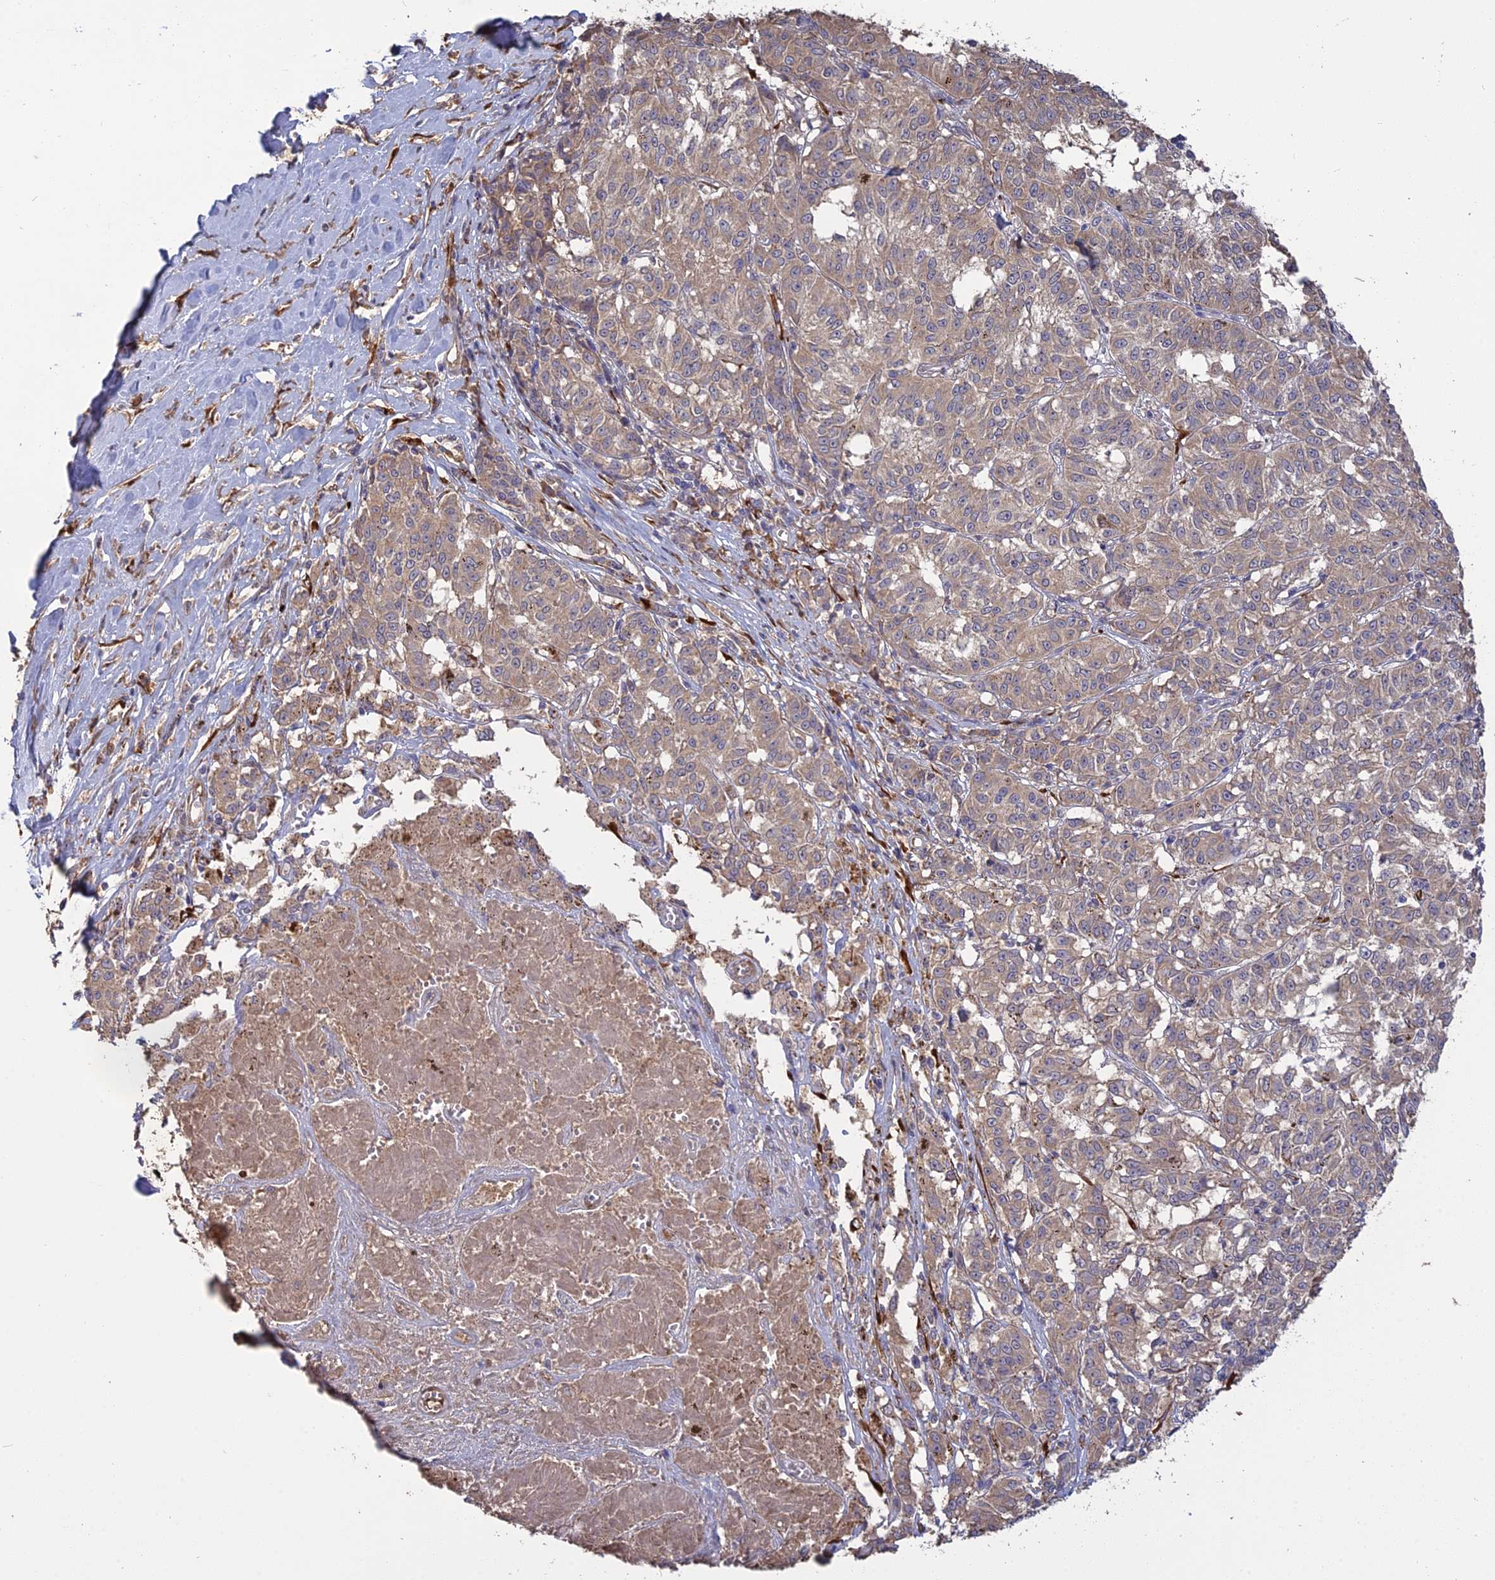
{"staining": {"intensity": "negative", "quantity": "none", "location": "none"}, "tissue": "melanoma", "cell_type": "Tumor cells", "image_type": "cancer", "snomed": [{"axis": "morphology", "description": "Malignant melanoma, NOS"}, {"axis": "topography", "description": "Skin"}], "caption": "This image is of melanoma stained with immunohistochemistry (IHC) to label a protein in brown with the nuclei are counter-stained blue. There is no staining in tumor cells.", "gene": "PPIC", "patient": {"sex": "female", "age": 72}}